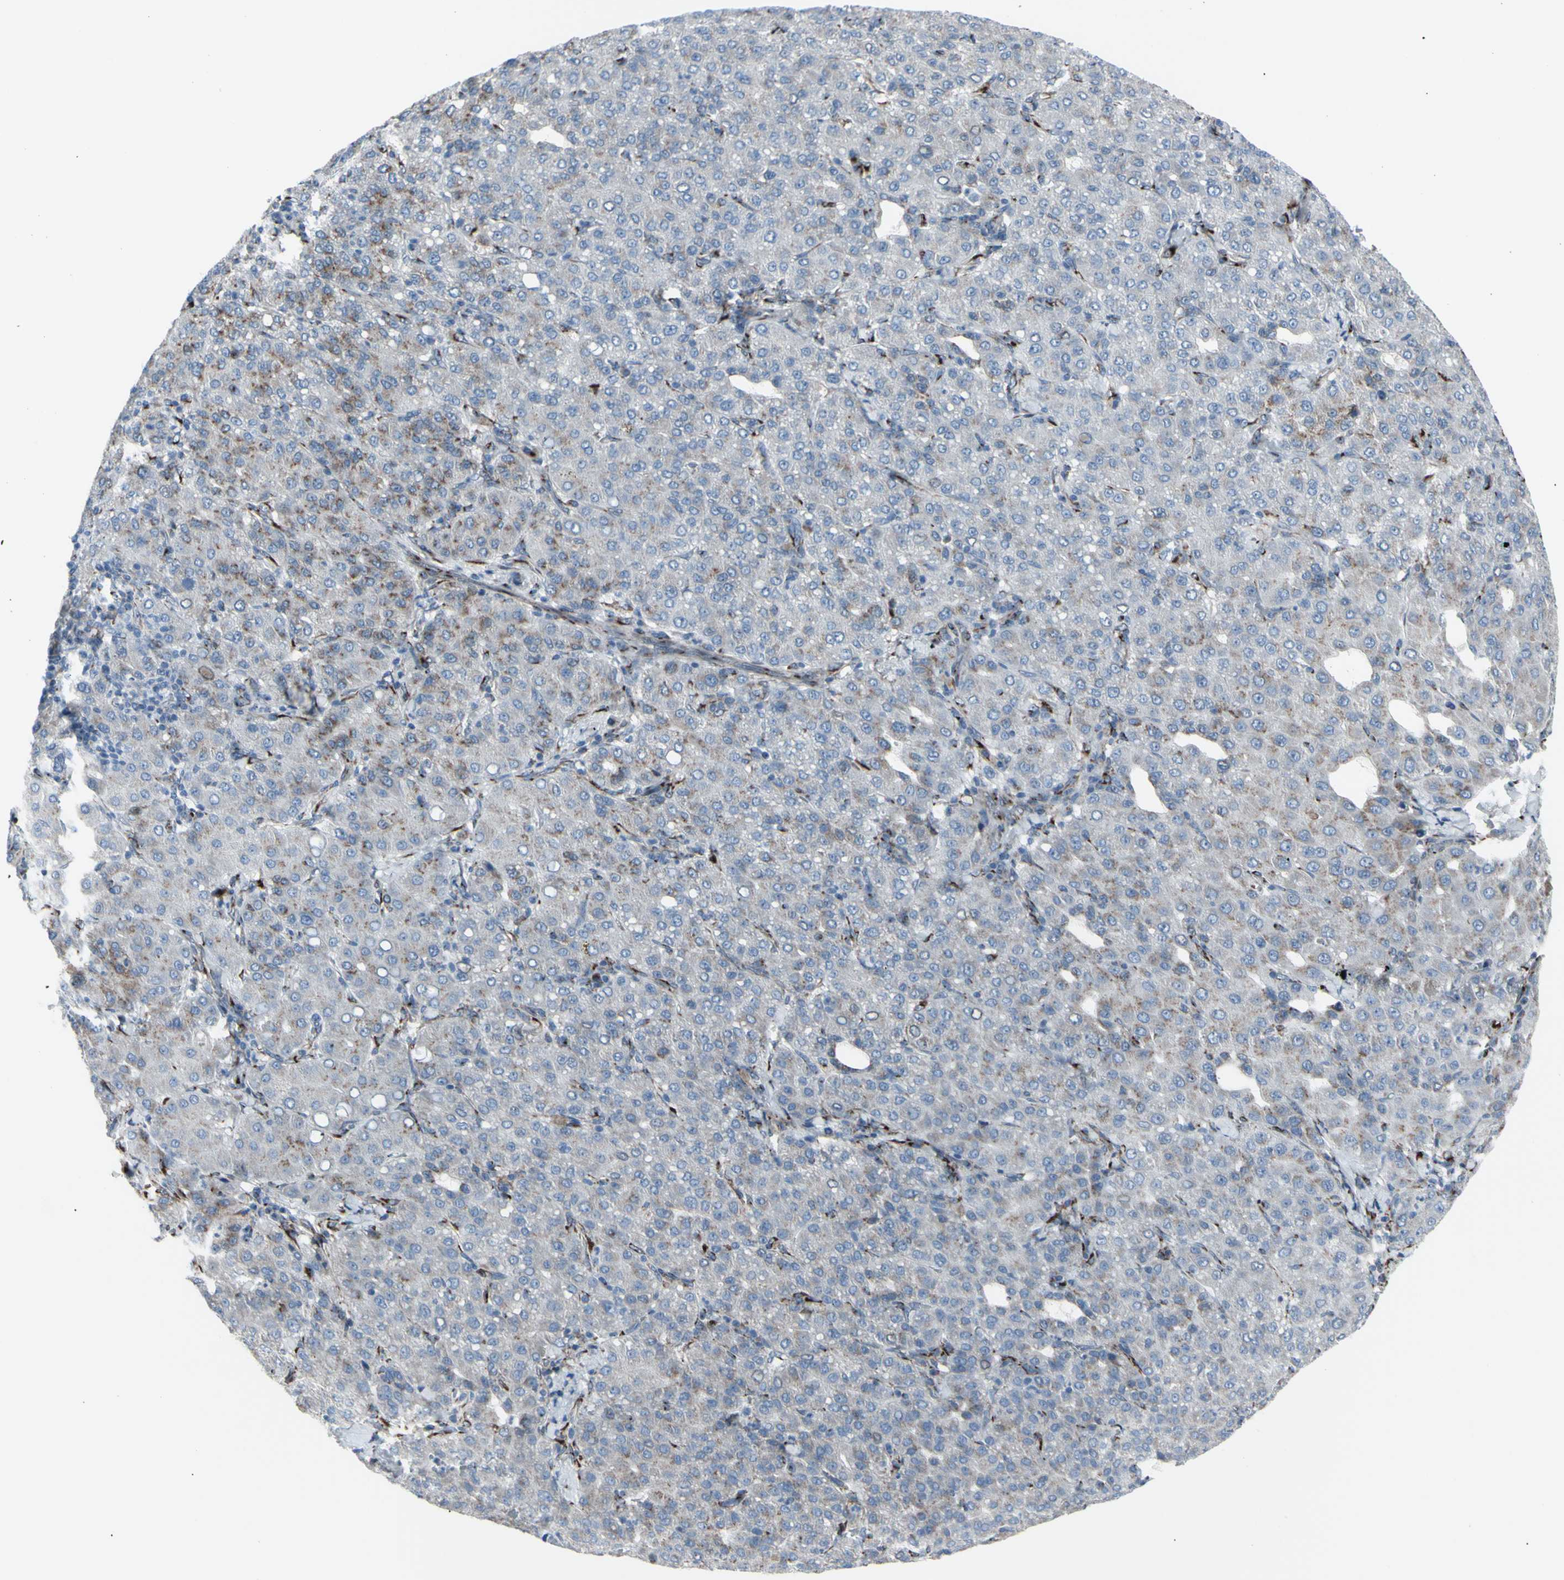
{"staining": {"intensity": "moderate", "quantity": "<25%", "location": "cytoplasmic/membranous"}, "tissue": "liver cancer", "cell_type": "Tumor cells", "image_type": "cancer", "snomed": [{"axis": "morphology", "description": "Carcinoma, Hepatocellular, NOS"}, {"axis": "topography", "description": "Liver"}], "caption": "IHC of liver cancer (hepatocellular carcinoma) exhibits low levels of moderate cytoplasmic/membranous staining in approximately <25% of tumor cells. The staining is performed using DAB (3,3'-diaminobenzidine) brown chromogen to label protein expression. The nuclei are counter-stained blue using hematoxylin.", "gene": "GLG1", "patient": {"sex": "male", "age": 65}}